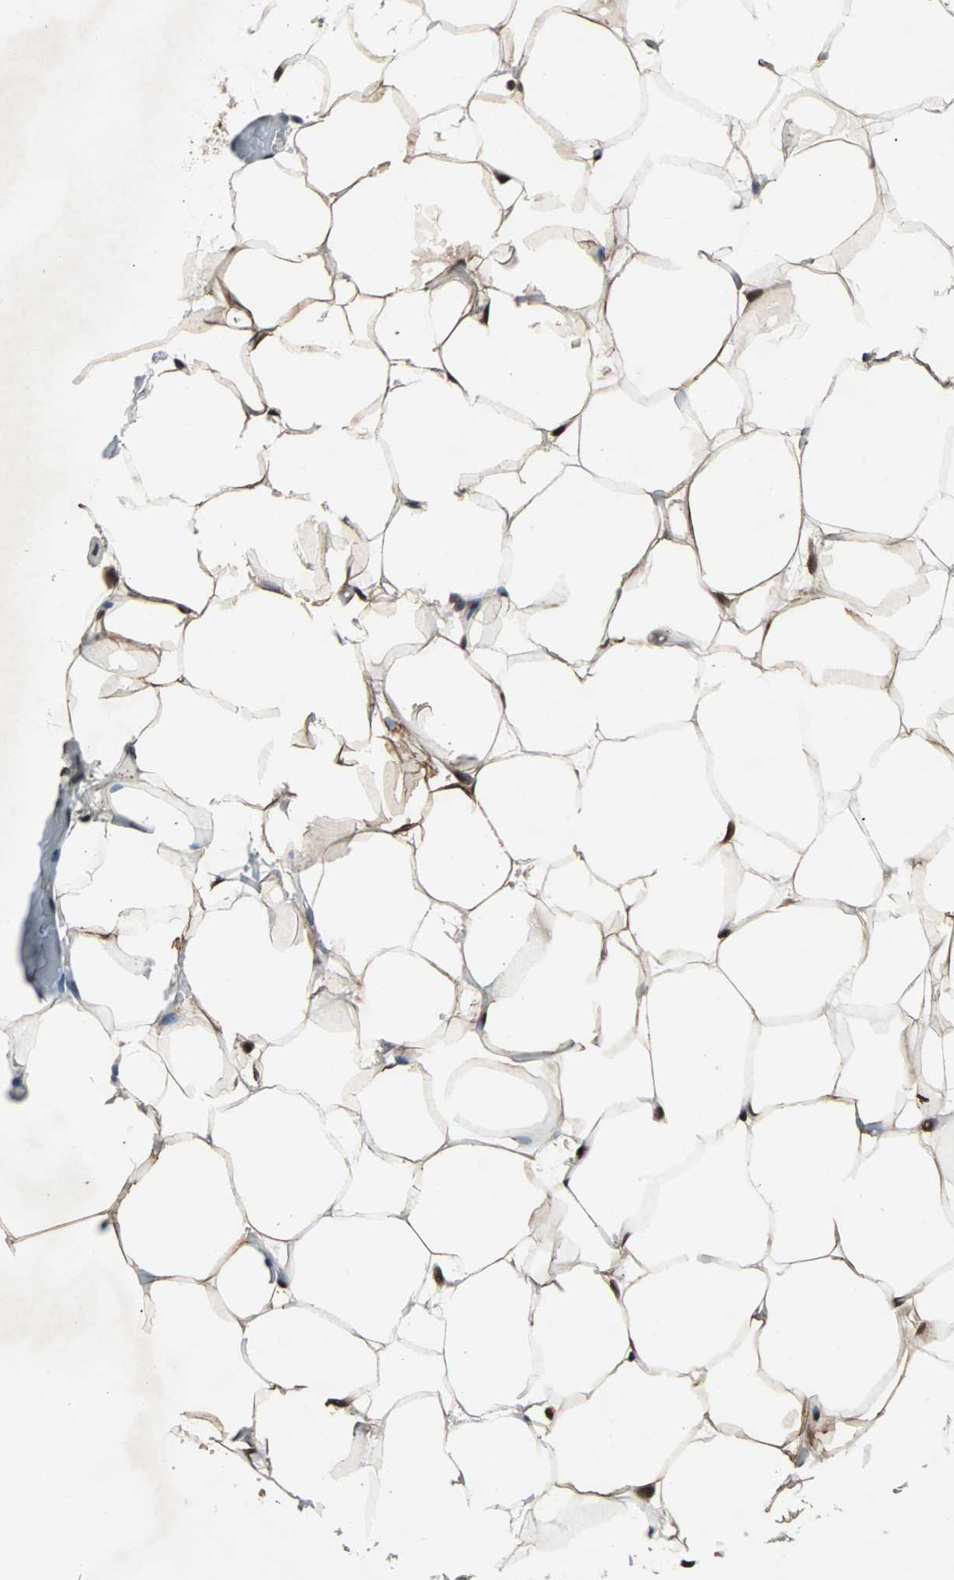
{"staining": {"intensity": "moderate", "quantity": ">75%", "location": "cytoplasmic/membranous"}, "tissue": "adipose tissue", "cell_type": "Adipocytes", "image_type": "normal", "snomed": [{"axis": "morphology", "description": "Normal tissue, NOS"}, {"axis": "topography", "description": "Breast"}, {"axis": "topography", "description": "Adipose tissue"}], "caption": "An image of adipose tissue stained for a protein reveals moderate cytoplasmic/membranous brown staining in adipocytes.", "gene": "ACLY", "patient": {"sex": "female", "age": 25}}